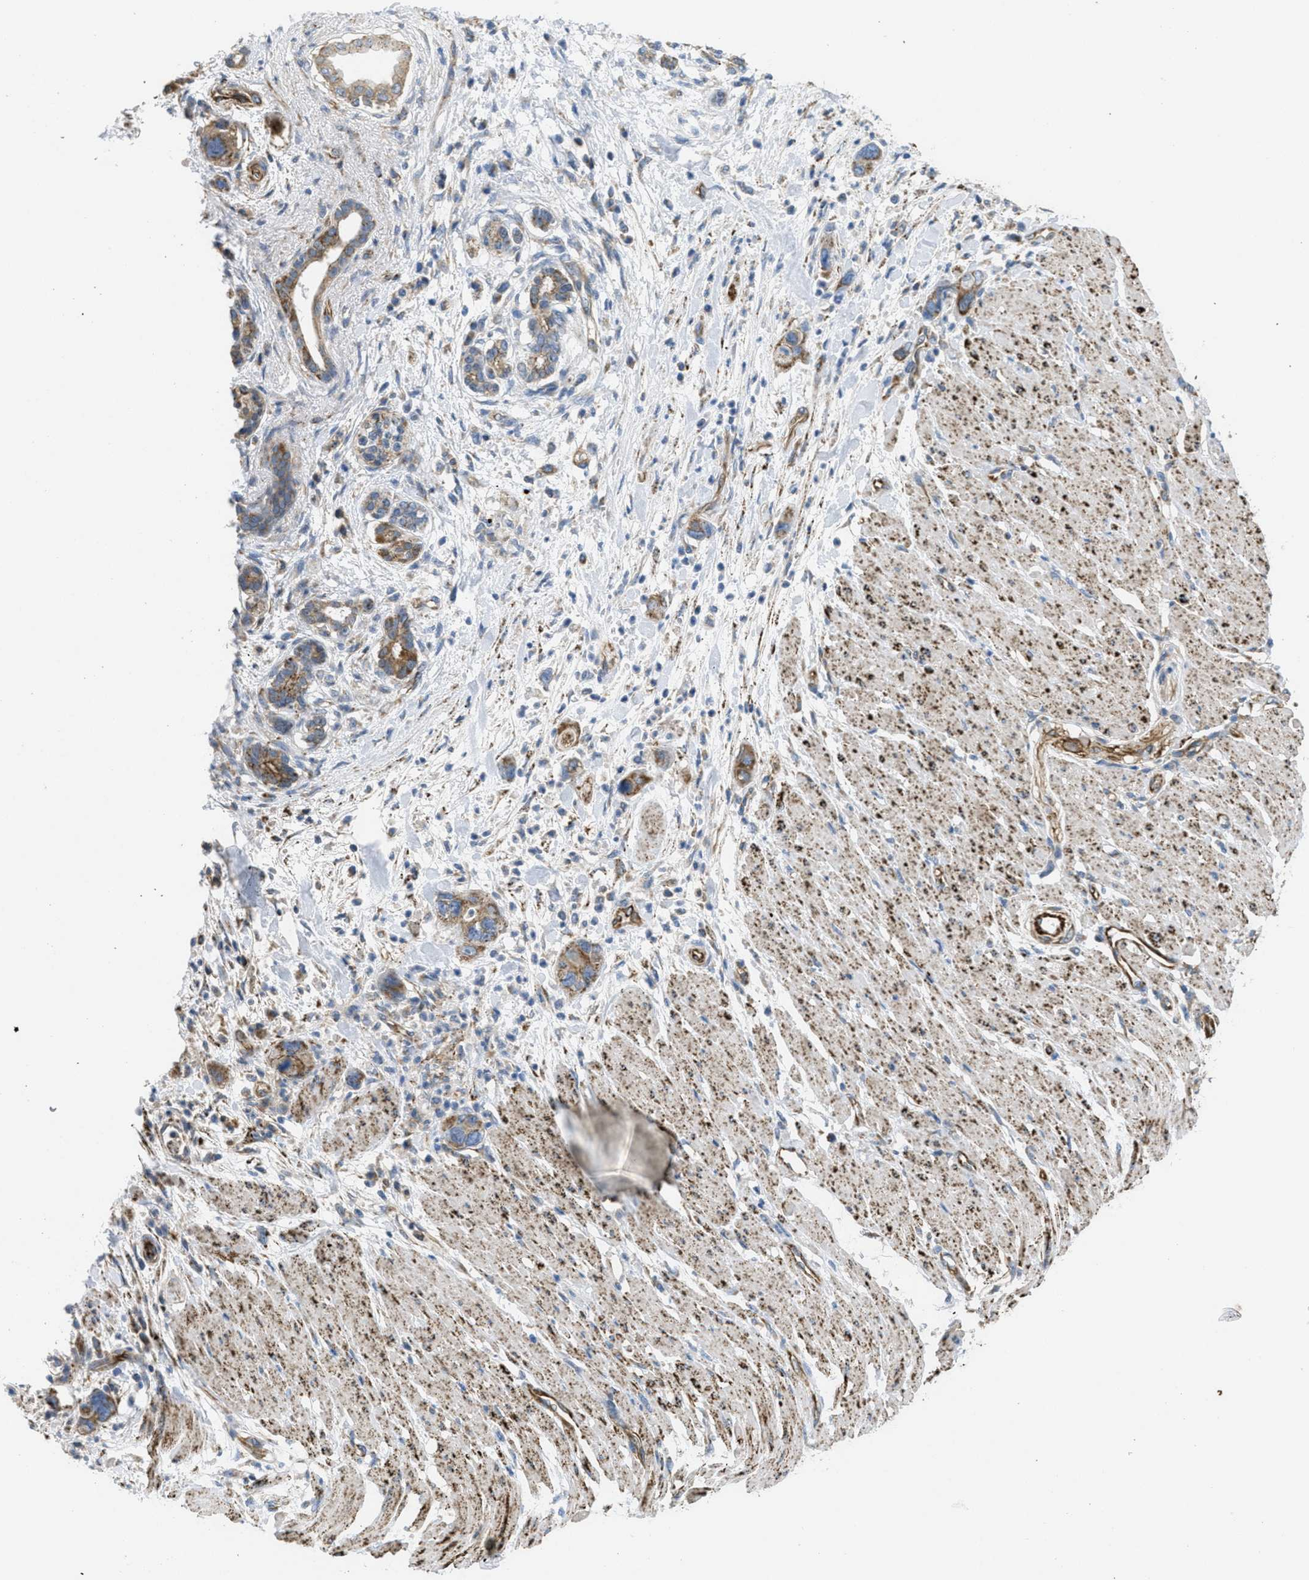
{"staining": {"intensity": "strong", "quantity": ">75%", "location": "cytoplasmic/membranous"}, "tissue": "pancreatic cancer", "cell_type": "Tumor cells", "image_type": "cancer", "snomed": [{"axis": "morphology", "description": "Normal tissue, NOS"}, {"axis": "morphology", "description": "Adenocarcinoma, NOS"}, {"axis": "topography", "description": "Pancreas"}], "caption": "A brown stain shows strong cytoplasmic/membranous expression of a protein in human adenocarcinoma (pancreatic) tumor cells. (DAB = brown stain, brightfield microscopy at high magnification).", "gene": "BTN3A1", "patient": {"sex": "female", "age": 71}}